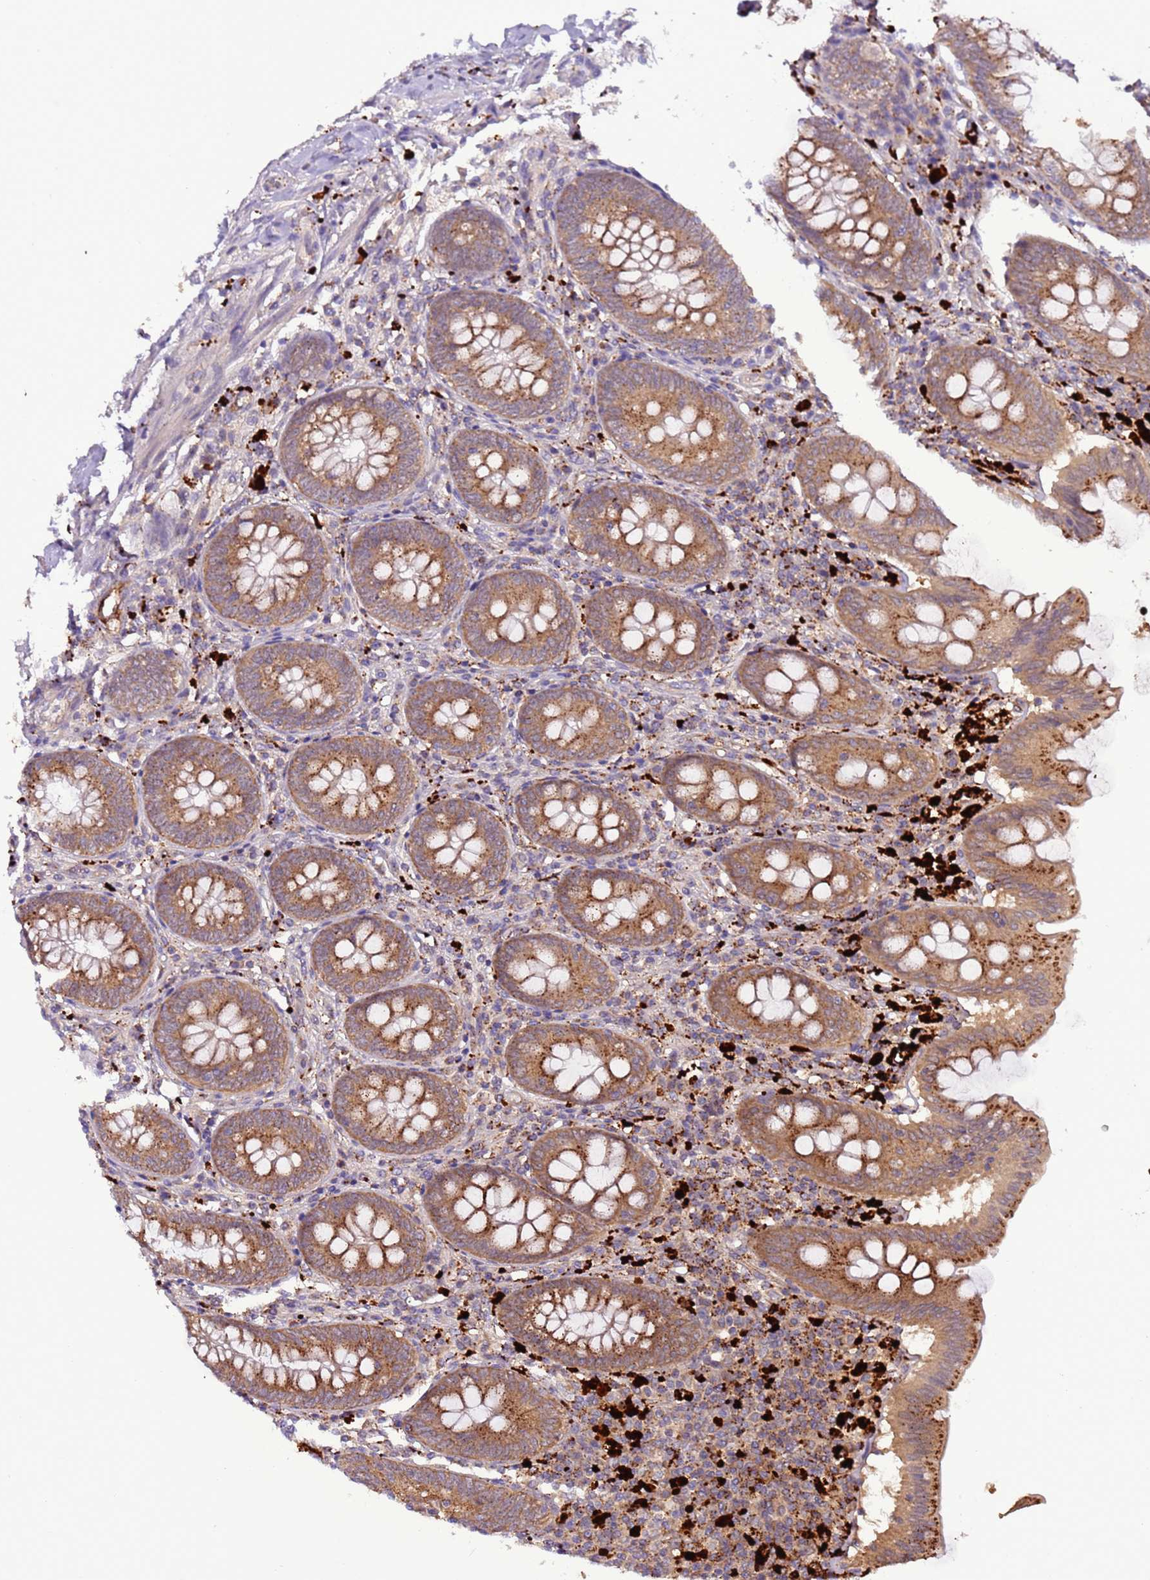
{"staining": {"intensity": "moderate", "quantity": ">75%", "location": "cytoplasmic/membranous"}, "tissue": "appendix", "cell_type": "Glandular cells", "image_type": "normal", "snomed": [{"axis": "morphology", "description": "Normal tissue, NOS"}, {"axis": "topography", "description": "Appendix"}], "caption": "Brown immunohistochemical staining in normal human appendix reveals moderate cytoplasmic/membranous expression in about >75% of glandular cells. (DAB (3,3'-diaminobenzidine) IHC, brown staining for protein, blue staining for nuclei).", "gene": "VPS36", "patient": {"sex": "female", "age": 54}}